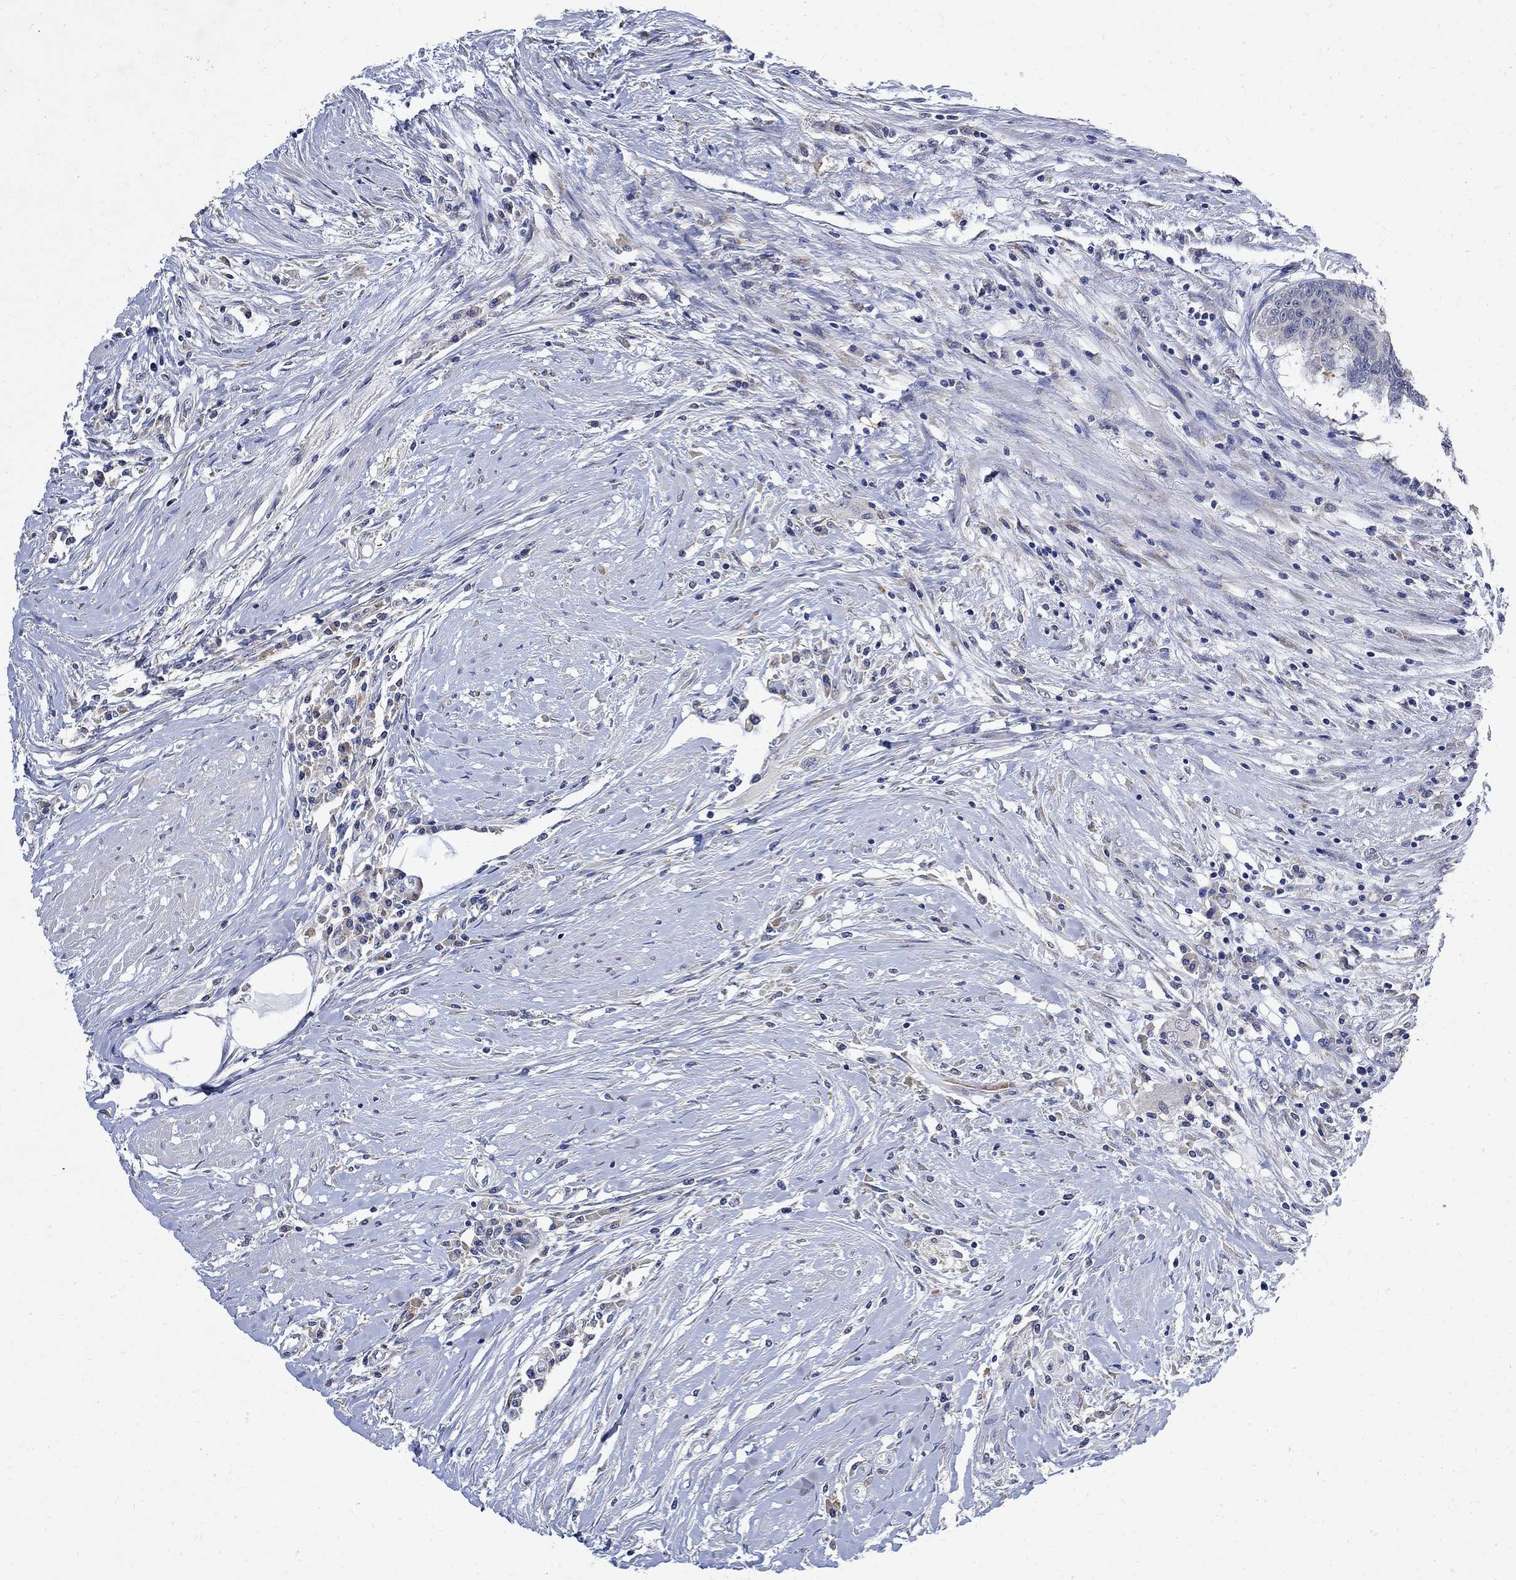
{"staining": {"intensity": "negative", "quantity": "none", "location": "none"}, "tissue": "colorectal cancer", "cell_type": "Tumor cells", "image_type": "cancer", "snomed": [{"axis": "morphology", "description": "Adenocarcinoma, NOS"}, {"axis": "topography", "description": "Rectum"}], "caption": "Tumor cells are negative for protein expression in human colorectal adenocarcinoma.", "gene": "TMEM169", "patient": {"sex": "male", "age": 59}}